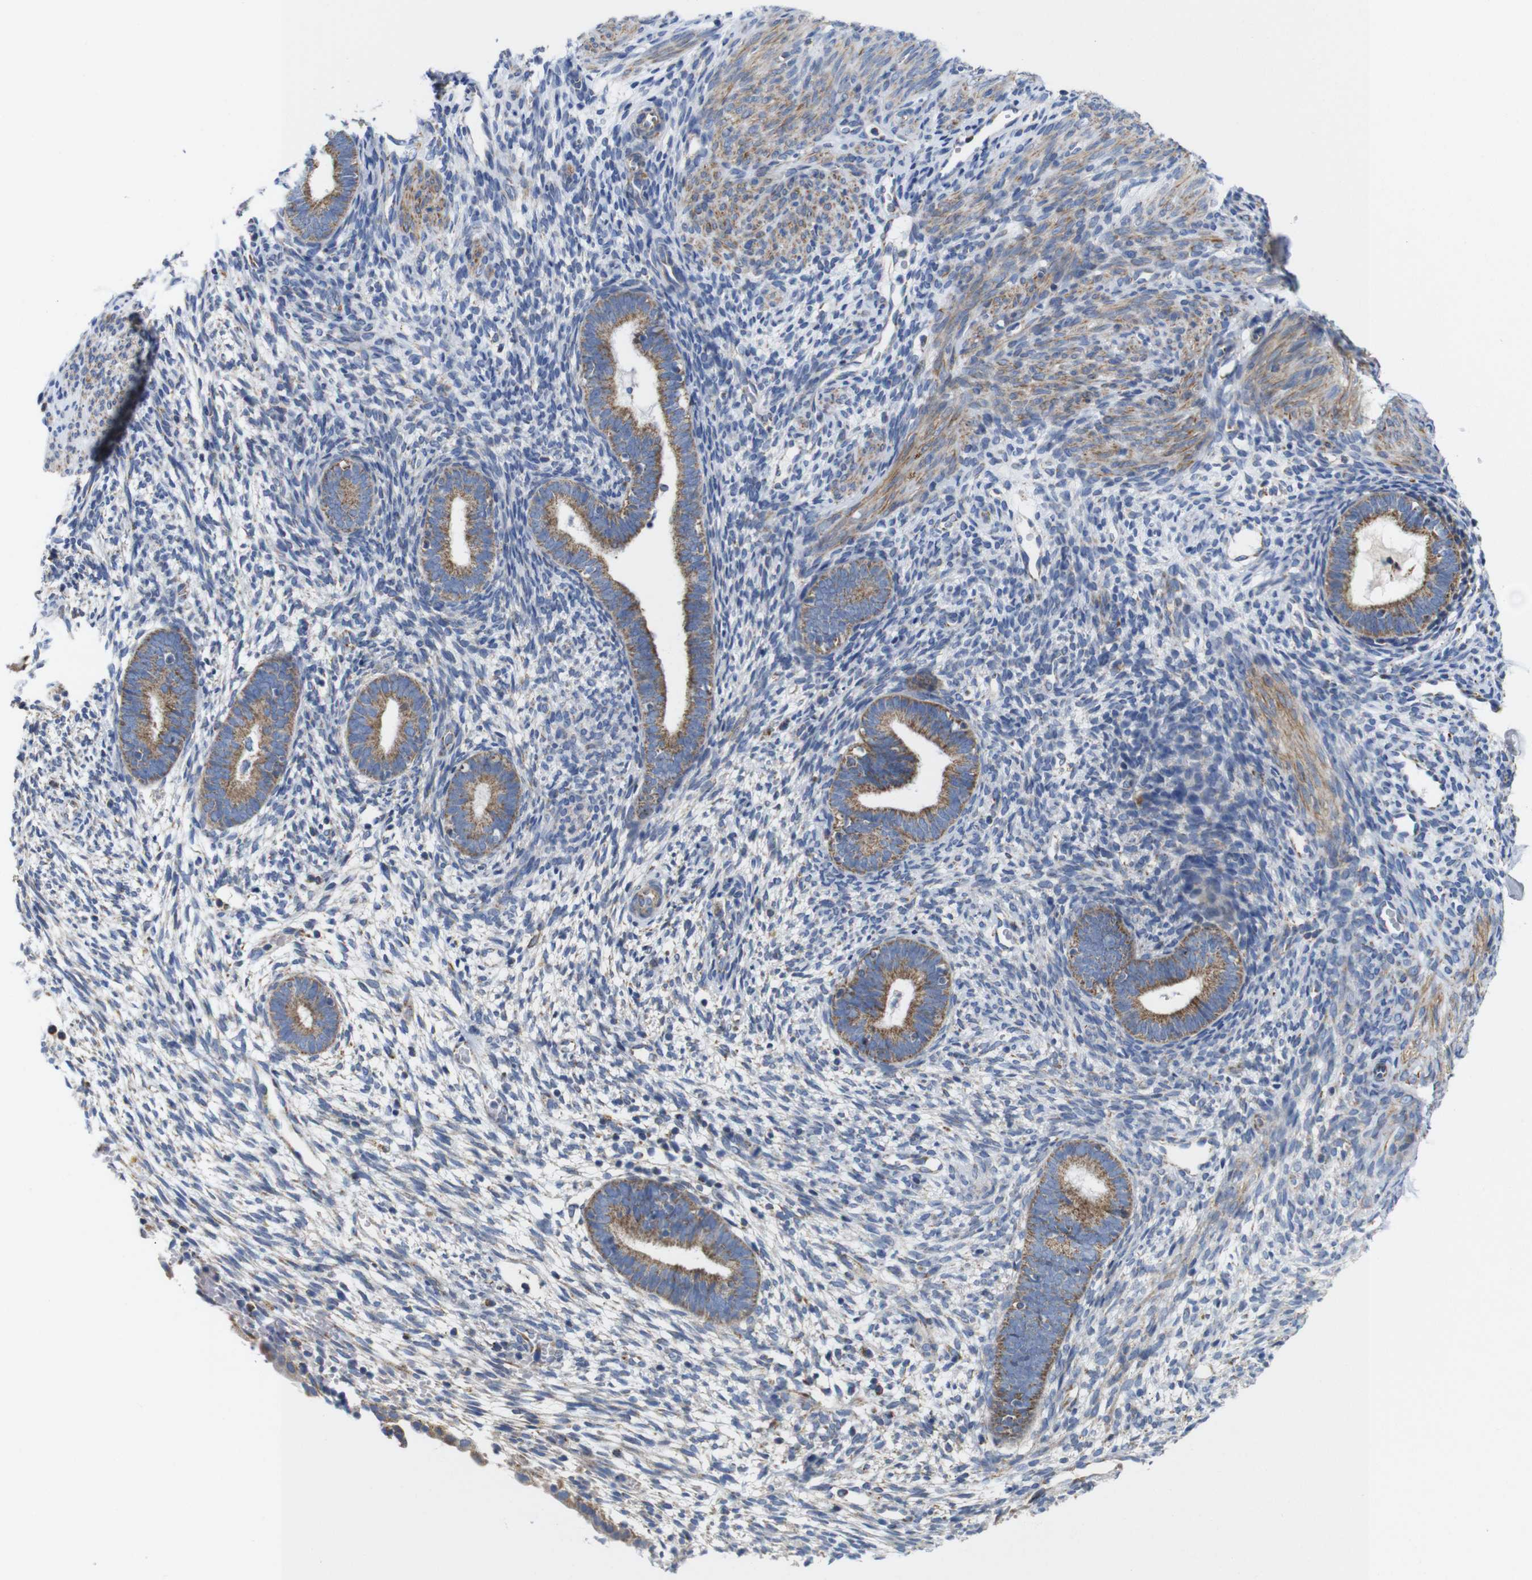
{"staining": {"intensity": "moderate", "quantity": "<25%", "location": "cytoplasmic/membranous"}, "tissue": "endometrium", "cell_type": "Cells in endometrial stroma", "image_type": "normal", "snomed": [{"axis": "morphology", "description": "Normal tissue, NOS"}, {"axis": "morphology", "description": "Adenocarcinoma, NOS"}, {"axis": "topography", "description": "Endometrium"}, {"axis": "topography", "description": "Ovary"}], "caption": "This micrograph displays benign endometrium stained with immunohistochemistry to label a protein in brown. The cytoplasmic/membranous of cells in endometrial stroma show moderate positivity for the protein. Nuclei are counter-stained blue.", "gene": "FAM171B", "patient": {"sex": "female", "age": 68}}